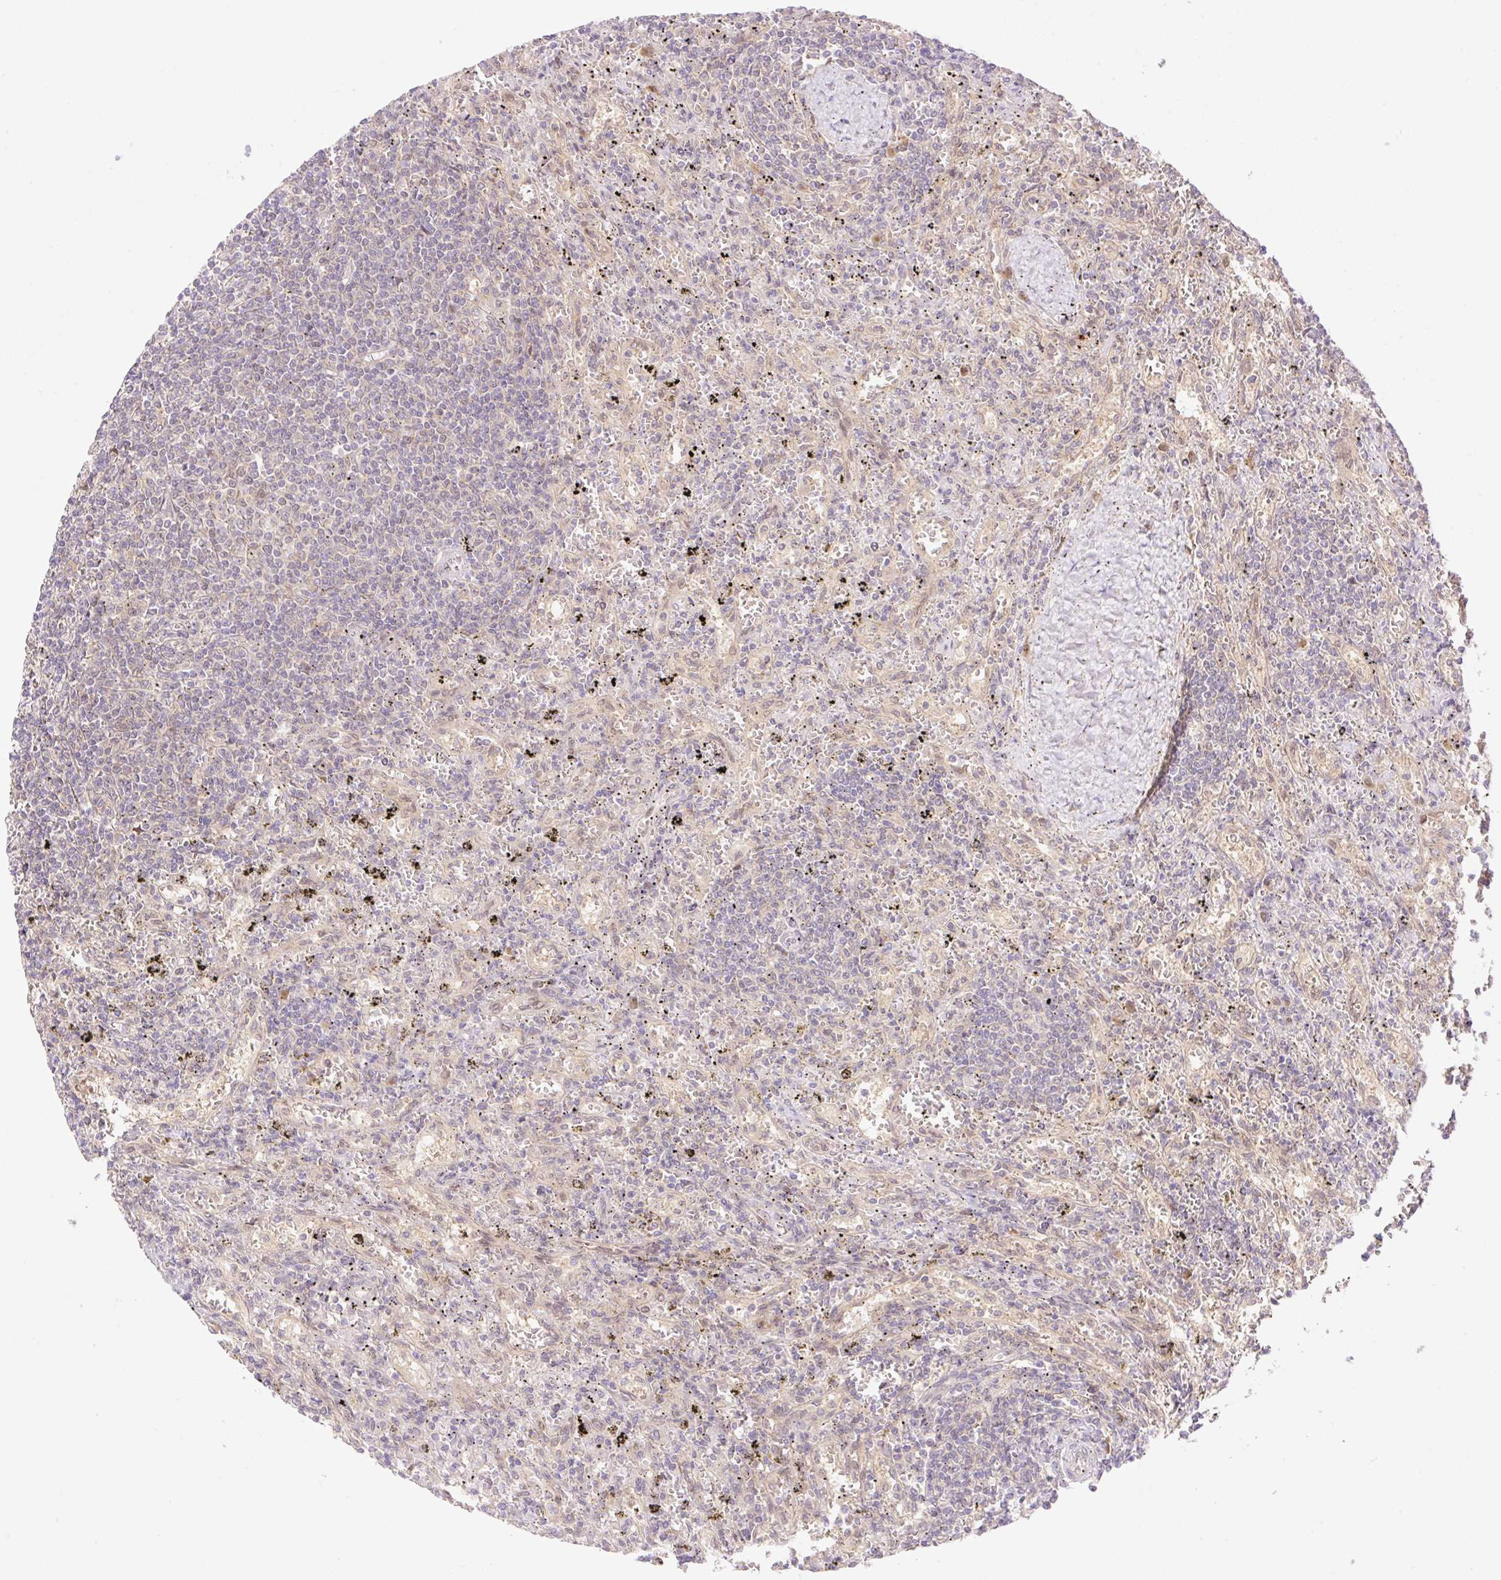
{"staining": {"intensity": "weak", "quantity": "<25%", "location": "nuclear"}, "tissue": "lymphoma", "cell_type": "Tumor cells", "image_type": "cancer", "snomed": [{"axis": "morphology", "description": "Malignant lymphoma, non-Hodgkin's type, Low grade"}, {"axis": "topography", "description": "Spleen"}], "caption": "Malignant lymphoma, non-Hodgkin's type (low-grade) was stained to show a protein in brown. There is no significant staining in tumor cells.", "gene": "VPS25", "patient": {"sex": "male", "age": 76}}